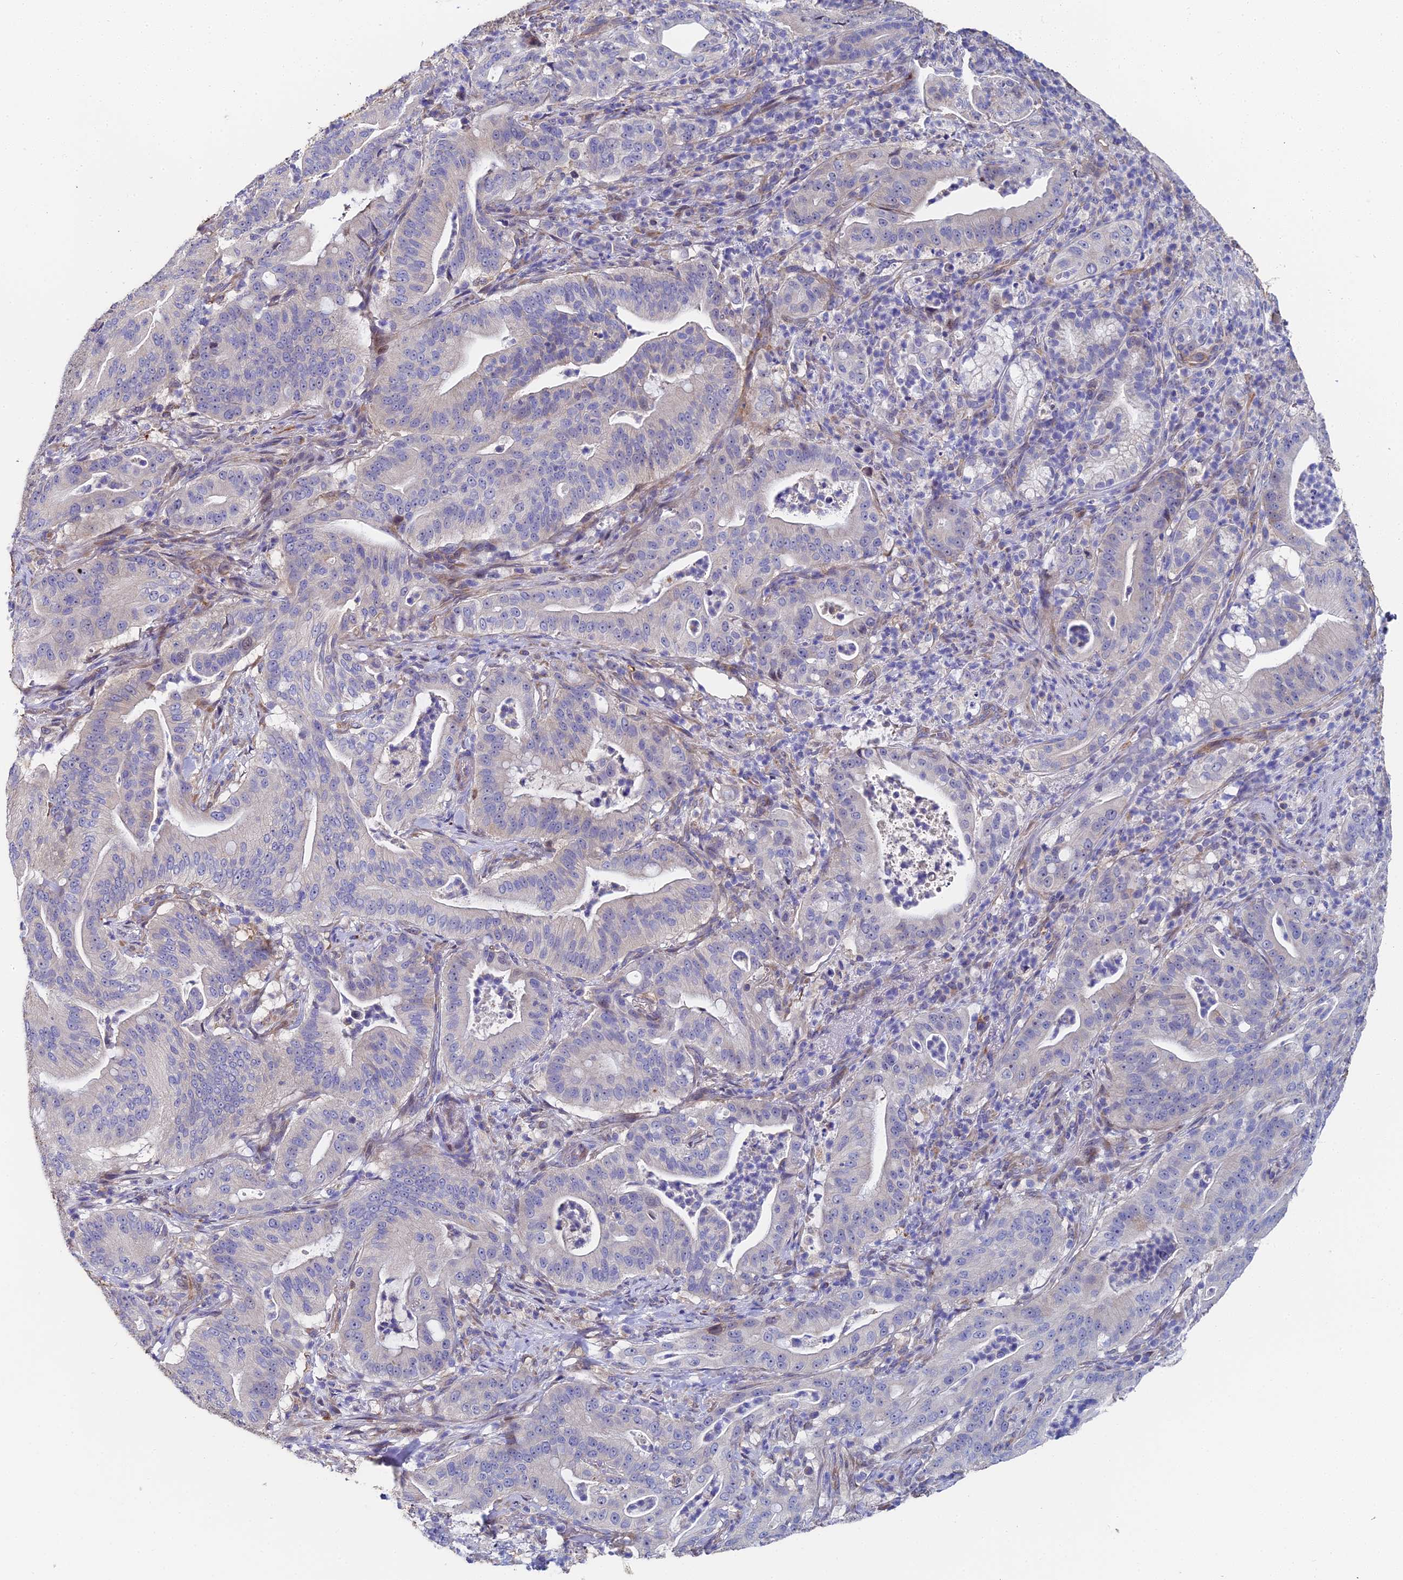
{"staining": {"intensity": "negative", "quantity": "none", "location": "none"}, "tissue": "pancreatic cancer", "cell_type": "Tumor cells", "image_type": "cancer", "snomed": [{"axis": "morphology", "description": "Adenocarcinoma, NOS"}, {"axis": "topography", "description": "Pancreas"}], "caption": "A high-resolution image shows IHC staining of pancreatic adenocarcinoma, which demonstrates no significant expression in tumor cells.", "gene": "ENSG00000268674", "patient": {"sex": "male", "age": 71}}